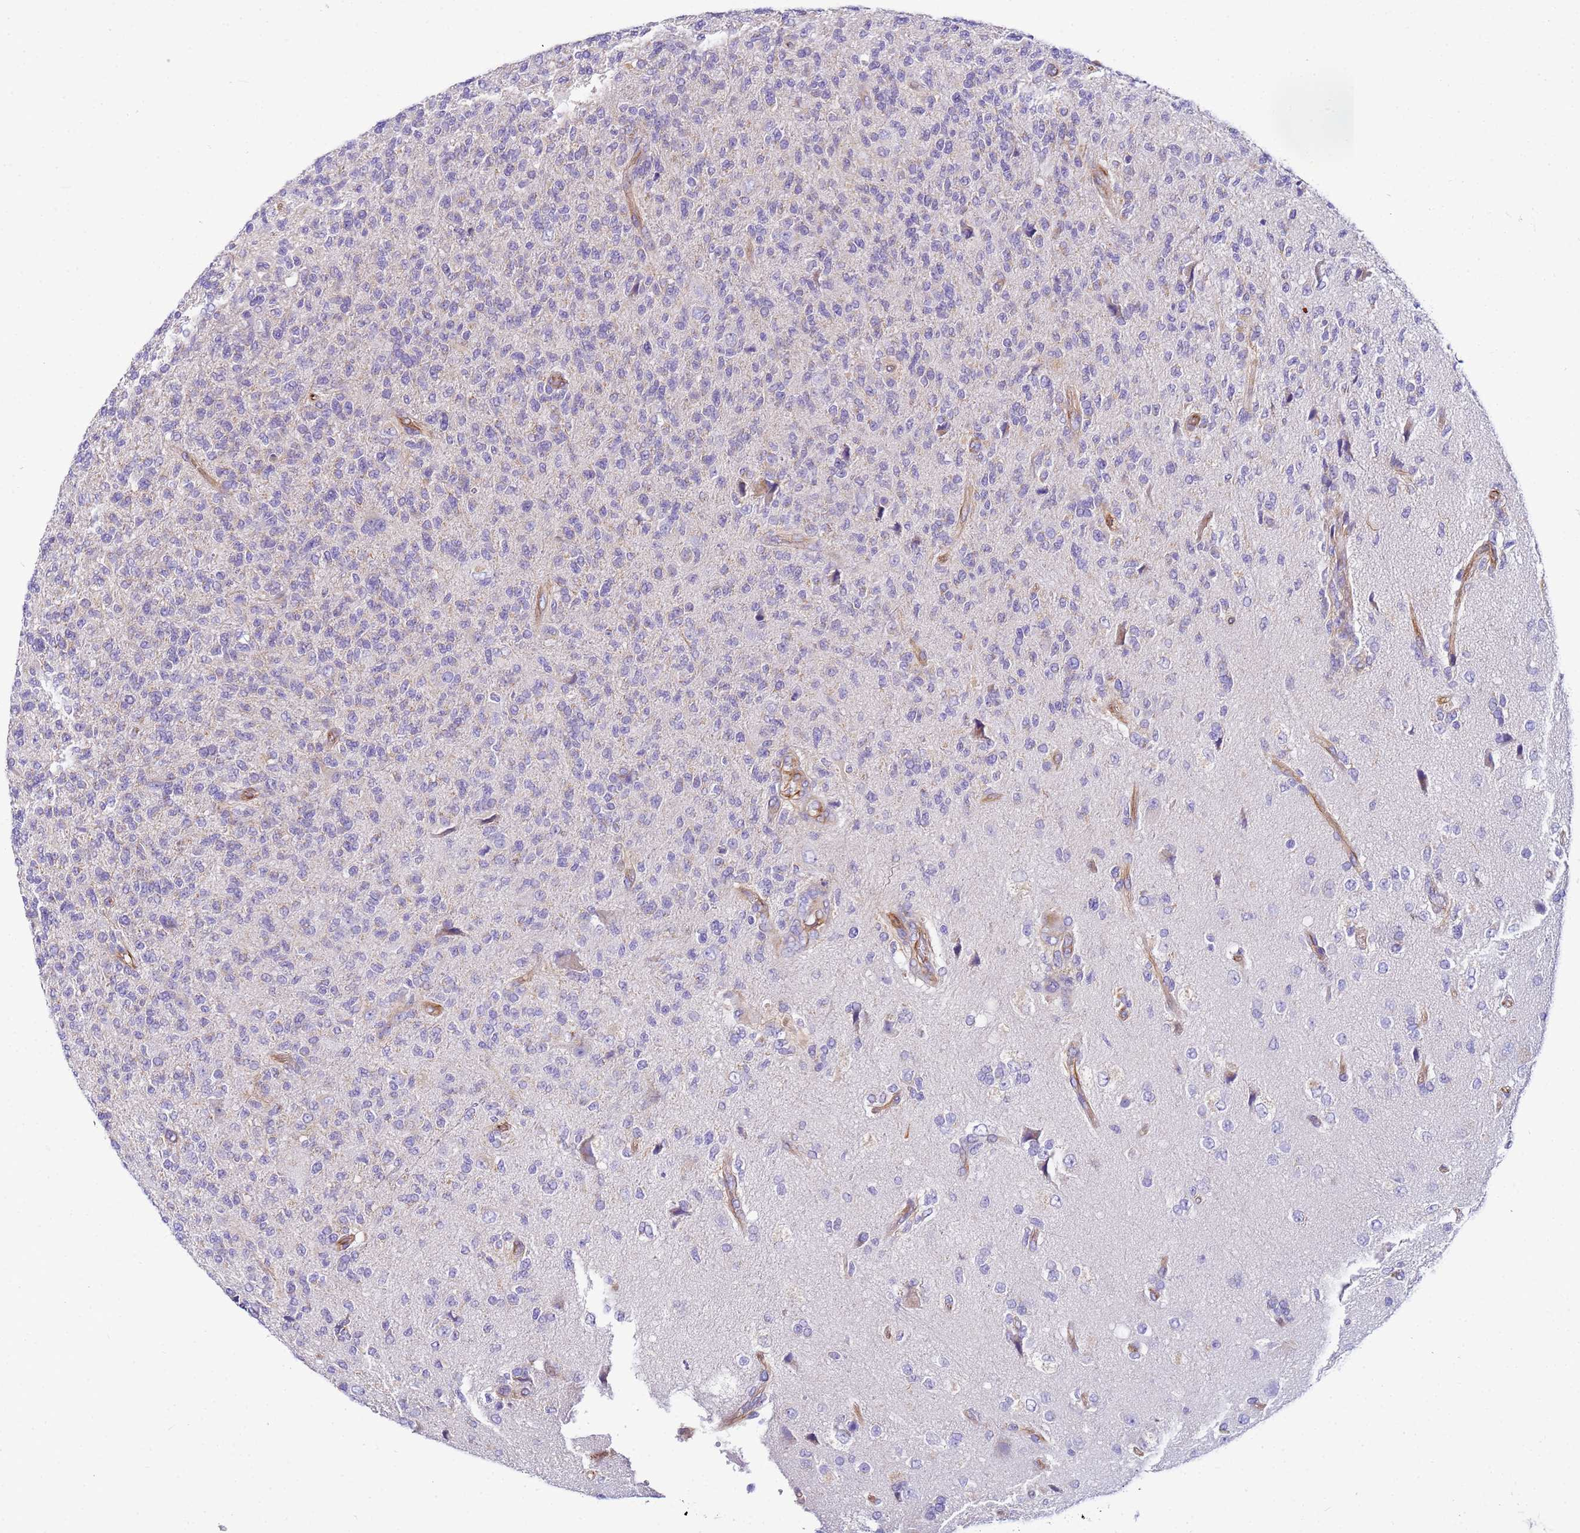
{"staining": {"intensity": "negative", "quantity": "none", "location": "none"}, "tissue": "glioma", "cell_type": "Tumor cells", "image_type": "cancer", "snomed": [{"axis": "morphology", "description": "Glioma, malignant, High grade"}, {"axis": "topography", "description": "Brain"}], "caption": "Immunohistochemical staining of glioma demonstrates no significant positivity in tumor cells. Brightfield microscopy of immunohistochemistry stained with DAB (brown) and hematoxylin (blue), captured at high magnification.", "gene": "UBXN2B", "patient": {"sex": "male", "age": 56}}